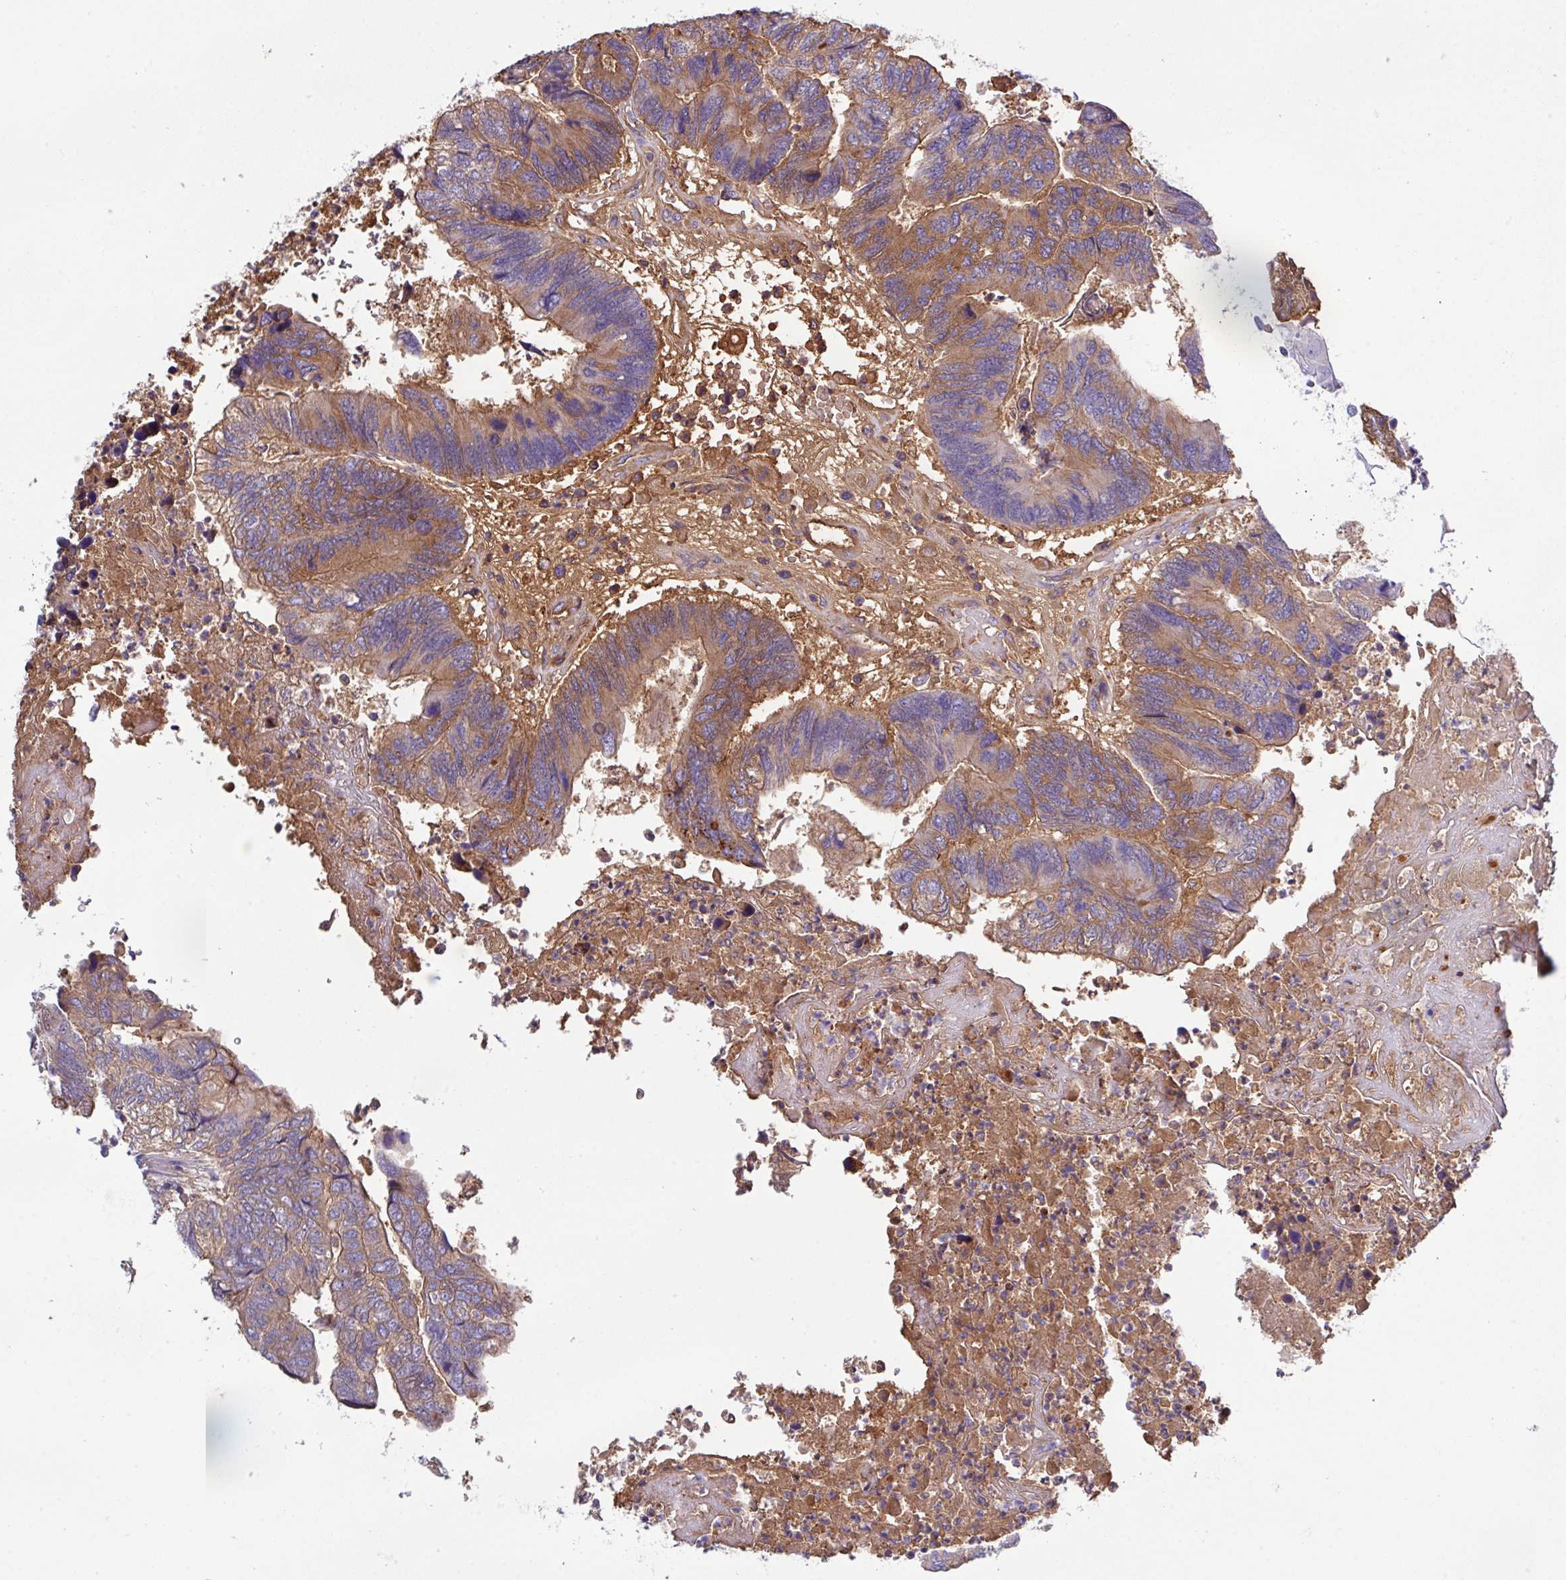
{"staining": {"intensity": "moderate", "quantity": "25%-75%", "location": "cytoplasmic/membranous"}, "tissue": "colorectal cancer", "cell_type": "Tumor cells", "image_type": "cancer", "snomed": [{"axis": "morphology", "description": "Adenocarcinoma, NOS"}, {"axis": "topography", "description": "Colon"}], "caption": "Adenocarcinoma (colorectal) was stained to show a protein in brown. There is medium levels of moderate cytoplasmic/membranous expression in approximately 25%-75% of tumor cells.", "gene": "DNAL1", "patient": {"sex": "female", "age": 67}}